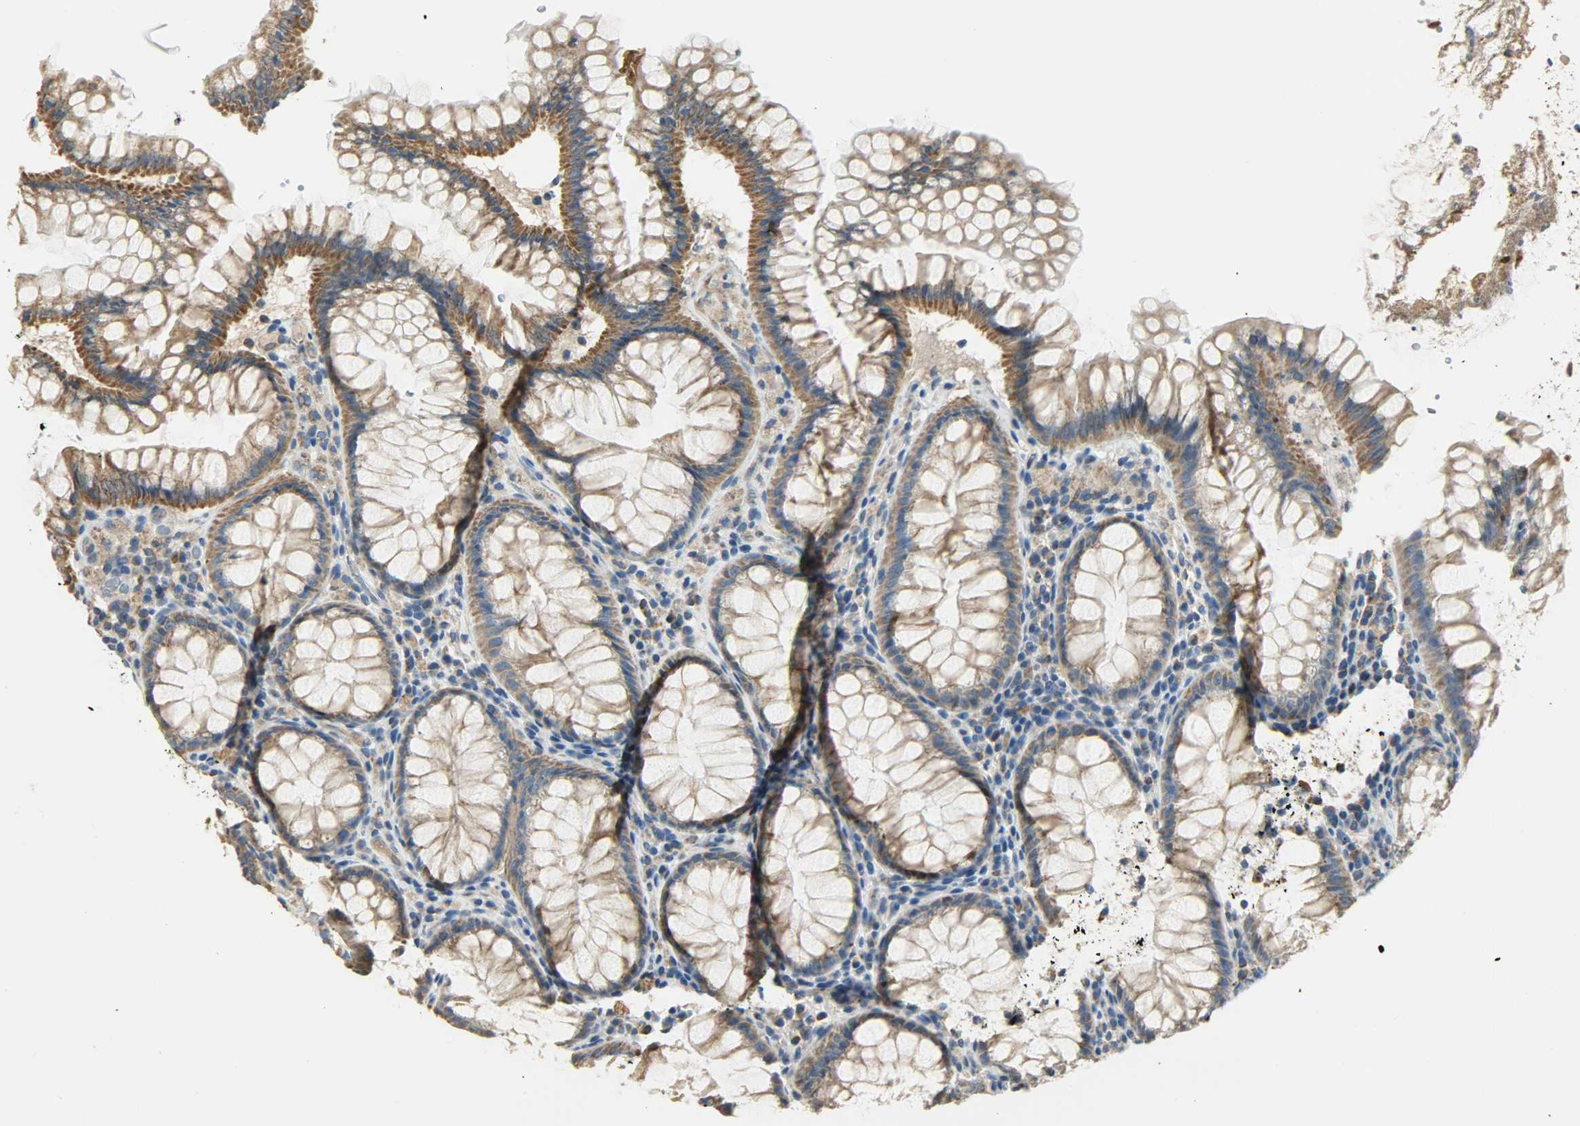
{"staining": {"intensity": "moderate", "quantity": ">75%", "location": "cytoplasmic/membranous"}, "tissue": "colon", "cell_type": "Glandular cells", "image_type": "normal", "snomed": [{"axis": "morphology", "description": "Normal tissue, NOS"}, {"axis": "topography", "description": "Colon"}], "caption": "A brown stain shows moderate cytoplasmic/membranous positivity of a protein in glandular cells of normal human colon. (IHC, brightfield microscopy, high magnification).", "gene": "NNT", "patient": {"sex": "female", "age": 46}}